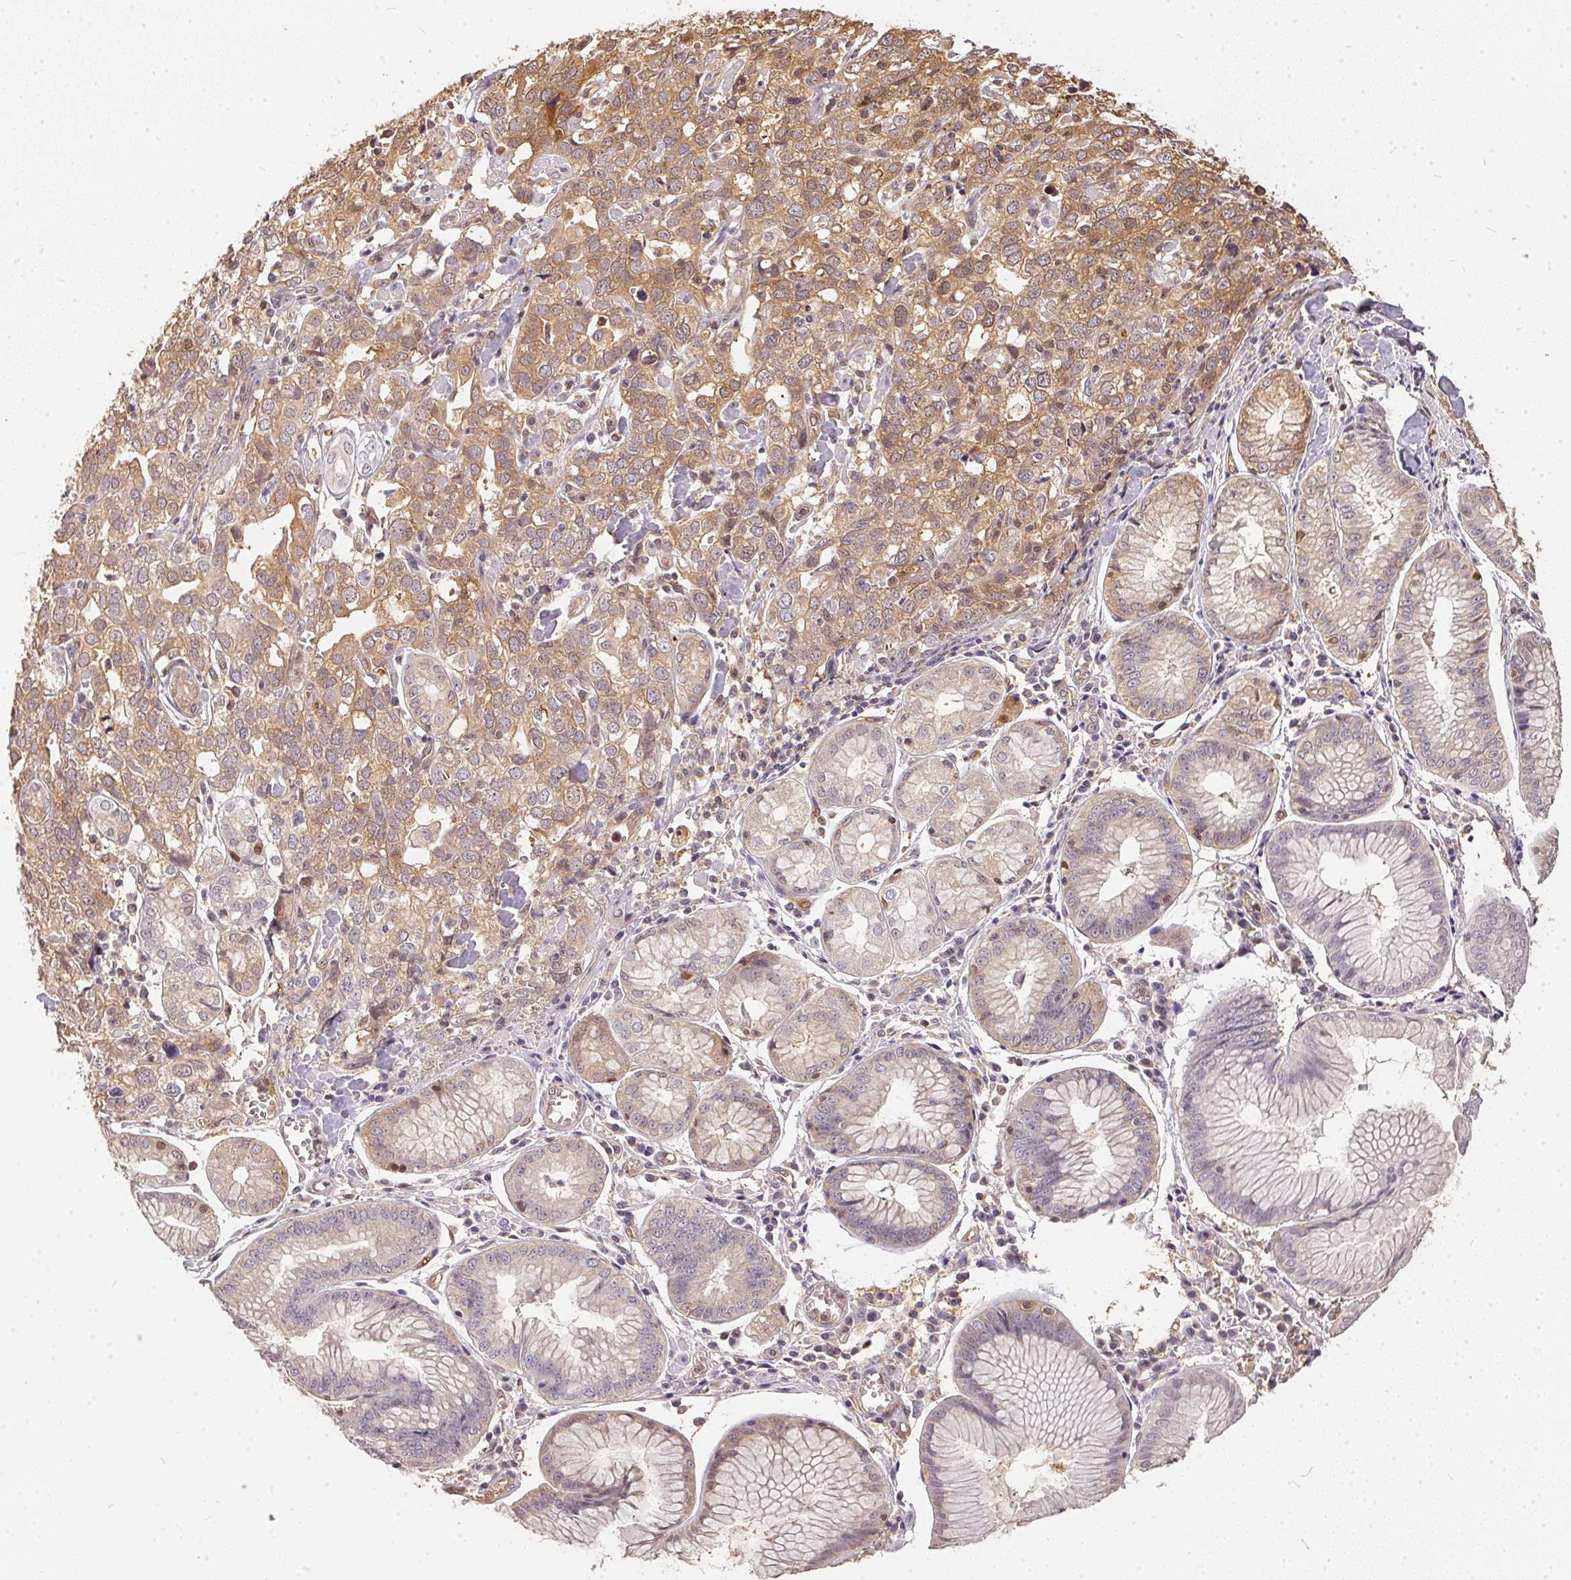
{"staining": {"intensity": "weak", "quantity": ">75%", "location": "cytoplasmic/membranous"}, "tissue": "stomach cancer", "cell_type": "Tumor cells", "image_type": "cancer", "snomed": [{"axis": "morphology", "description": "Adenocarcinoma, NOS"}, {"axis": "topography", "description": "Stomach, upper"}], "caption": "A micrograph of stomach cancer (adenocarcinoma) stained for a protein displays weak cytoplasmic/membranous brown staining in tumor cells.", "gene": "BLMH", "patient": {"sex": "male", "age": 81}}